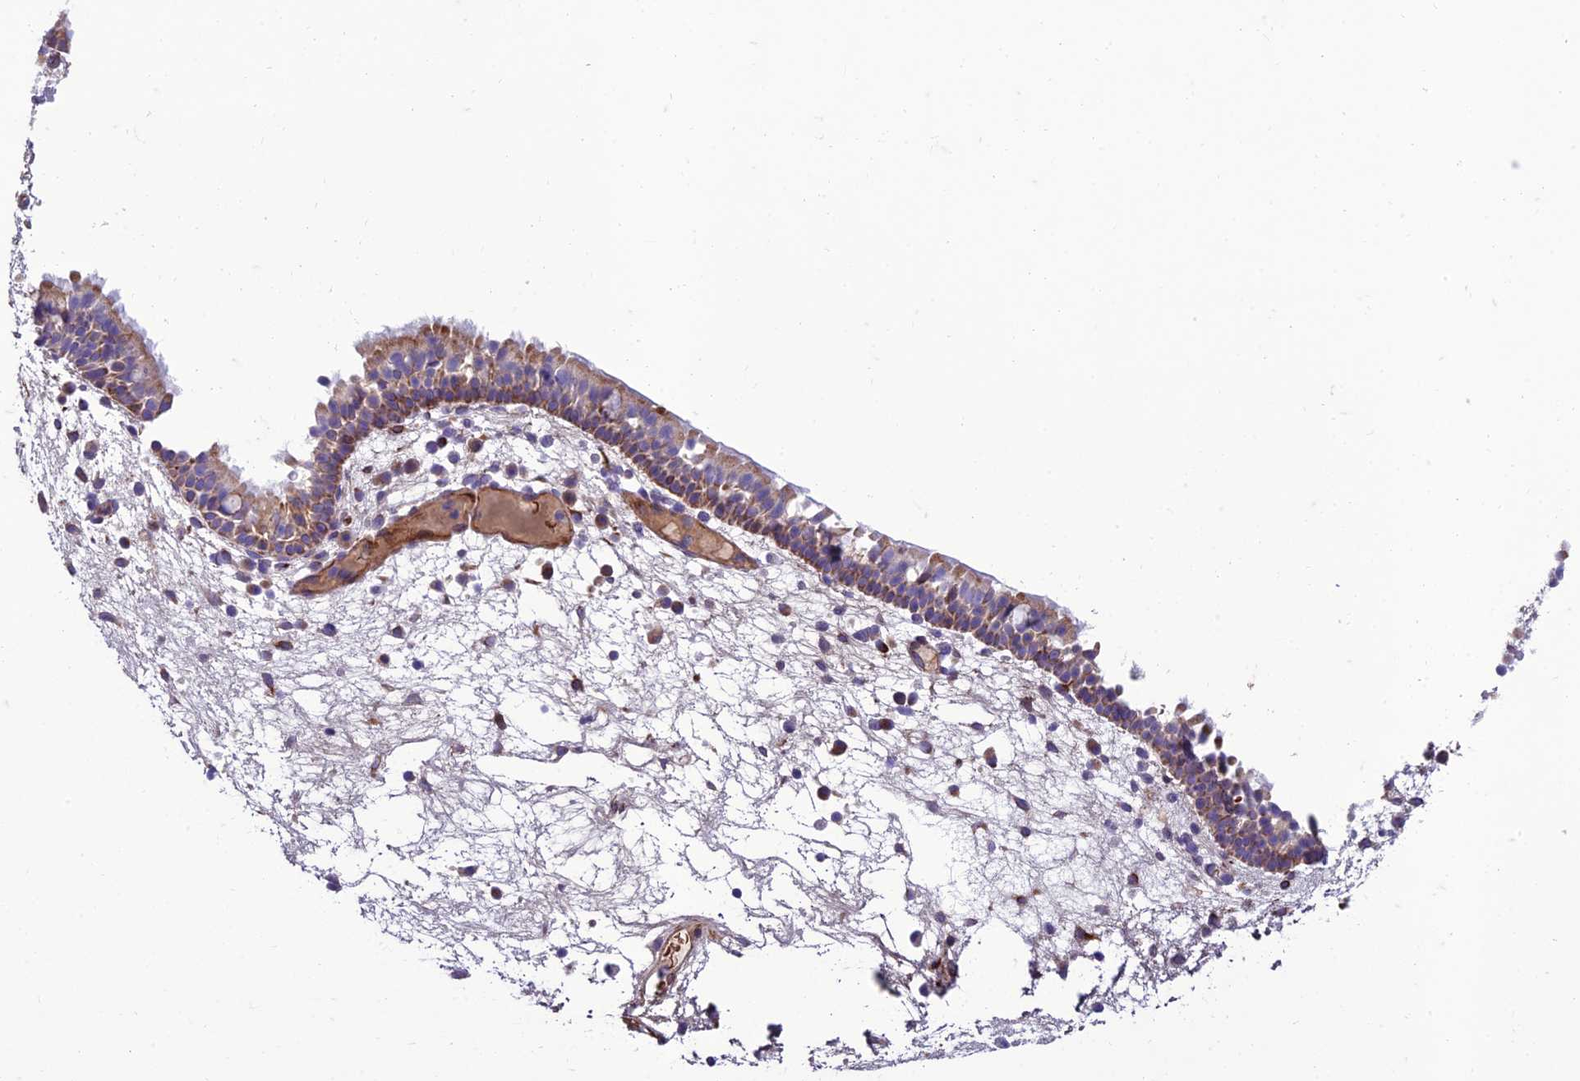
{"staining": {"intensity": "moderate", "quantity": ">75%", "location": "cytoplasmic/membranous"}, "tissue": "nasopharynx", "cell_type": "Respiratory epithelial cells", "image_type": "normal", "snomed": [{"axis": "morphology", "description": "Normal tissue, NOS"}, {"axis": "morphology", "description": "Inflammation, NOS"}, {"axis": "morphology", "description": "Malignant melanoma, Metastatic site"}, {"axis": "topography", "description": "Nasopharynx"}], "caption": "Brown immunohistochemical staining in normal human nasopharynx demonstrates moderate cytoplasmic/membranous positivity in approximately >75% of respiratory epithelial cells.", "gene": "SEL1L3", "patient": {"sex": "male", "age": 70}}